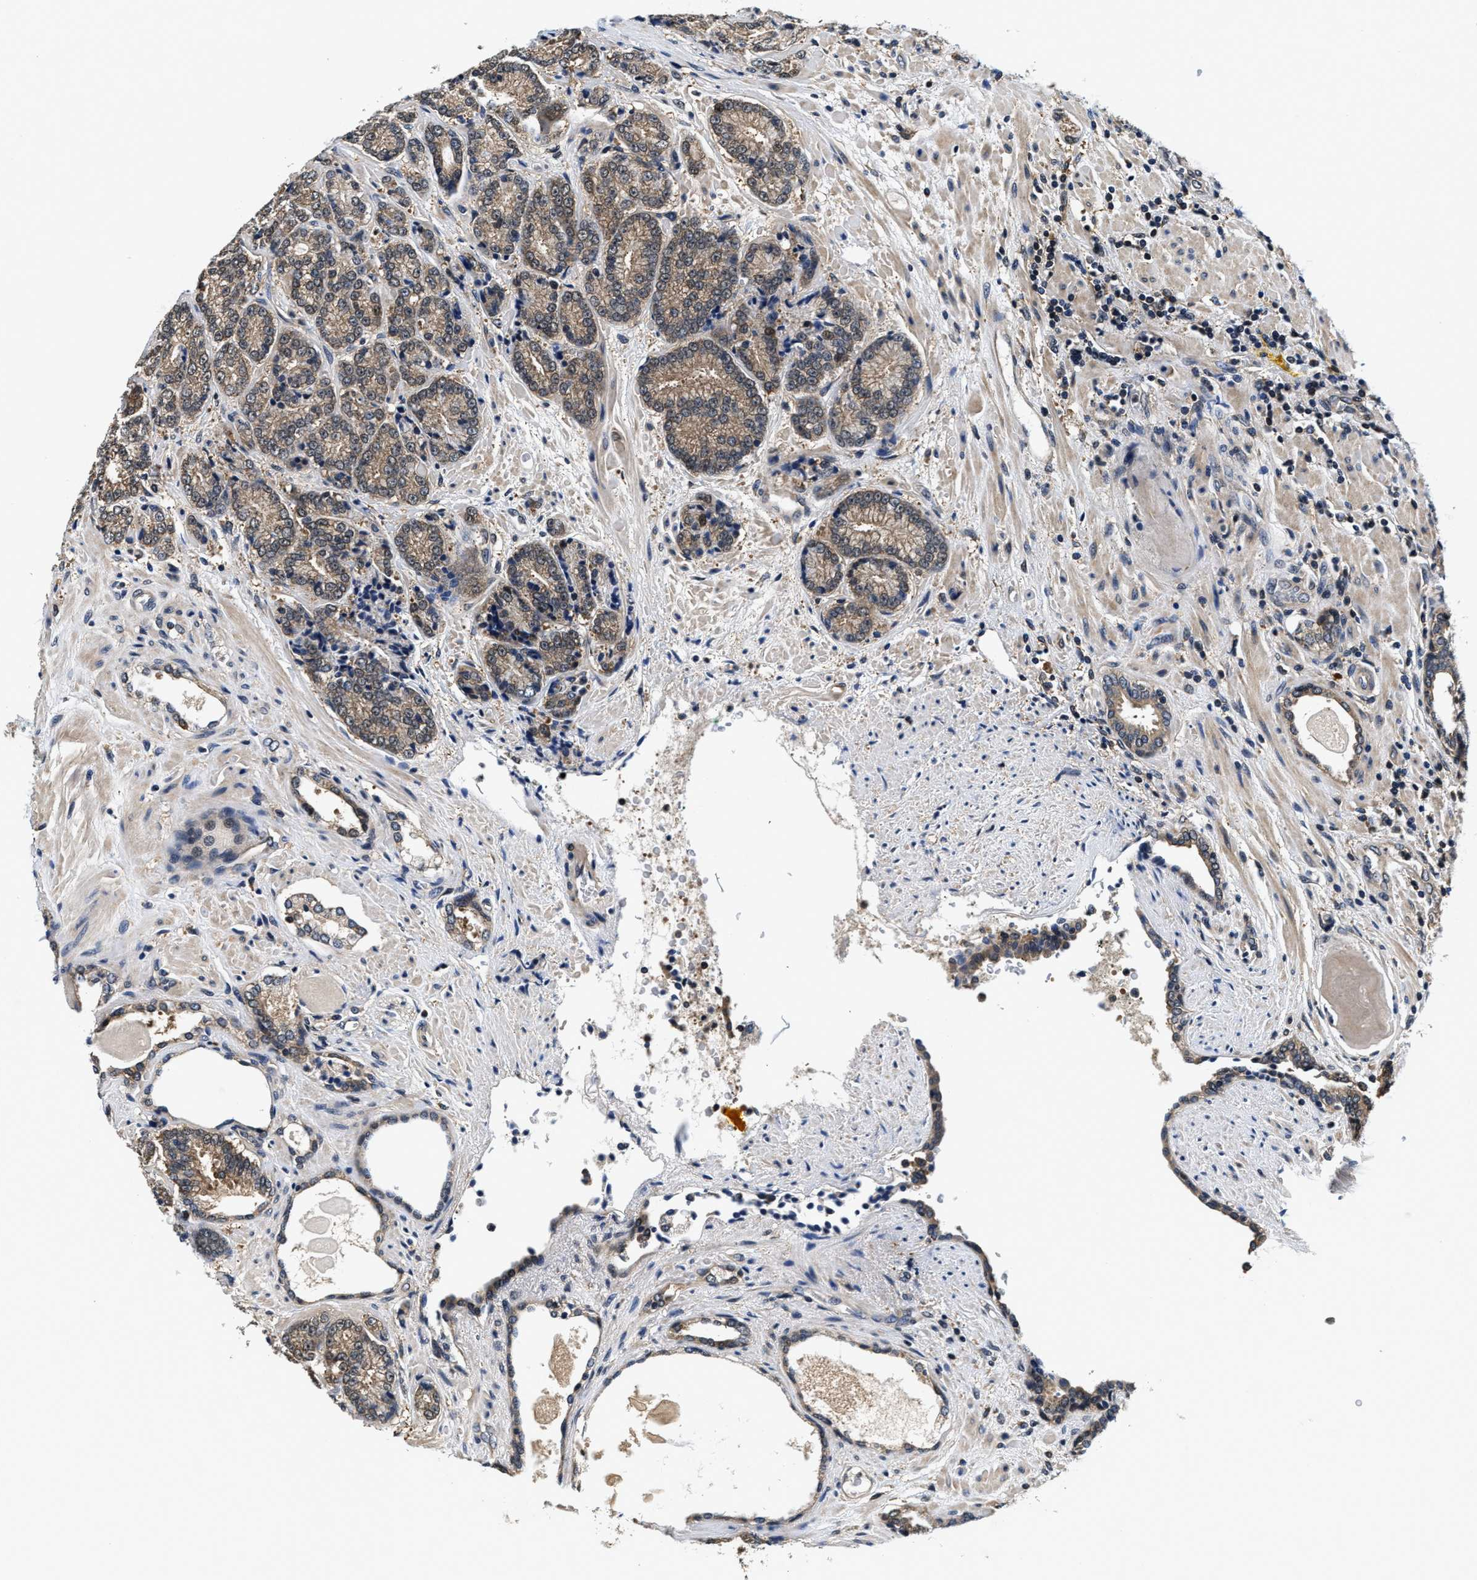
{"staining": {"intensity": "moderate", "quantity": ">75%", "location": "cytoplasmic/membranous"}, "tissue": "prostate cancer", "cell_type": "Tumor cells", "image_type": "cancer", "snomed": [{"axis": "morphology", "description": "Adenocarcinoma, High grade"}, {"axis": "topography", "description": "Prostate"}], "caption": "This image shows IHC staining of prostate cancer, with medium moderate cytoplasmic/membranous positivity in approximately >75% of tumor cells.", "gene": "PHPT1", "patient": {"sex": "male", "age": 61}}